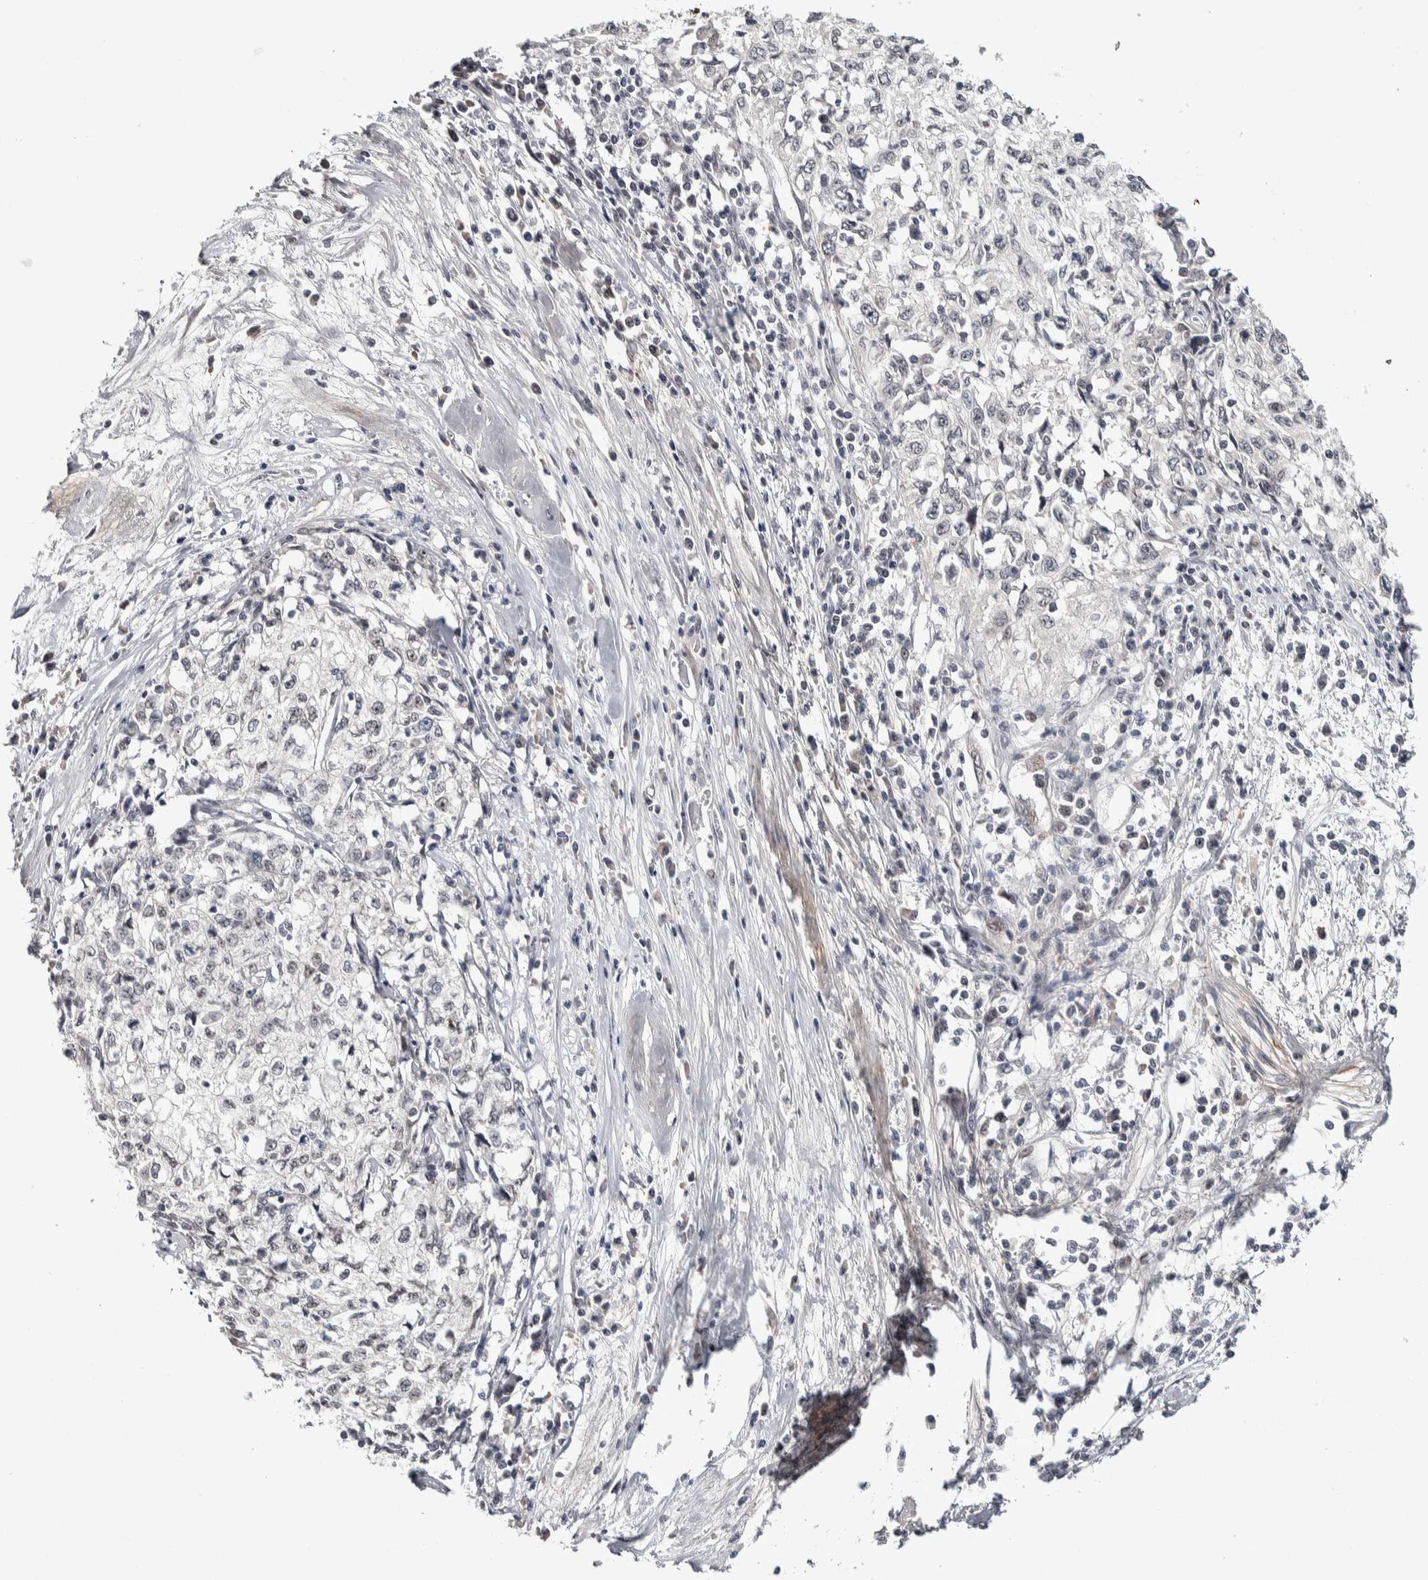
{"staining": {"intensity": "negative", "quantity": "none", "location": "none"}, "tissue": "cervical cancer", "cell_type": "Tumor cells", "image_type": "cancer", "snomed": [{"axis": "morphology", "description": "Squamous cell carcinoma, NOS"}, {"axis": "topography", "description": "Cervix"}], "caption": "Immunohistochemistry histopathology image of neoplastic tissue: cervical cancer (squamous cell carcinoma) stained with DAB demonstrates no significant protein positivity in tumor cells.", "gene": "ASPN", "patient": {"sex": "female", "age": 57}}